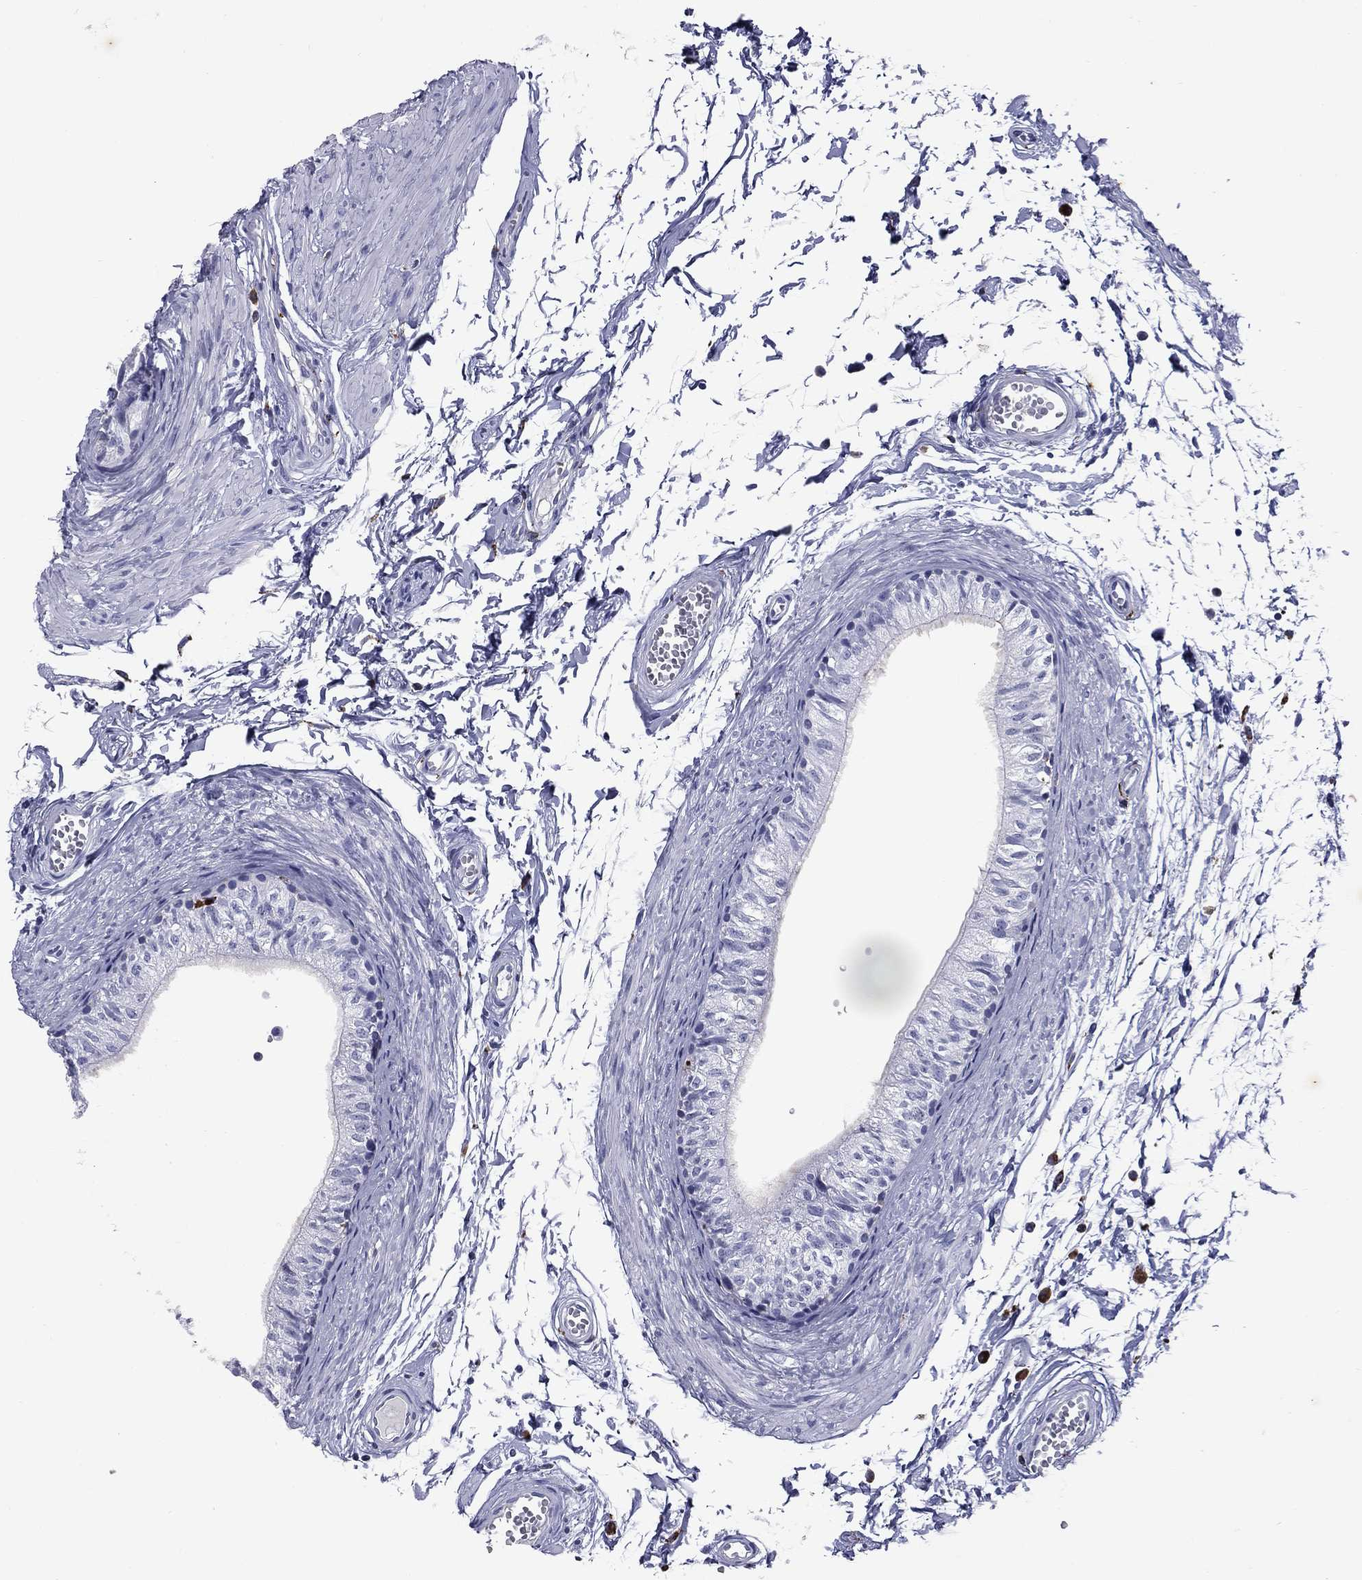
{"staining": {"intensity": "negative", "quantity": "none", "location": "none"}, "tissue": "epididymis", "cell_type": "Glandular cells", "image_type": "normal", "snomed": [{"axis": "morphology", "description": "Normal tissue, NOS"}, {"axis": "topography", "description": "Epididymis"}], "caption": "The image demonstrates no significant positivity in glandular cells of epididymis.", "gene": "MADCAM1", "patient": {"sex": "male", "age": 22}}